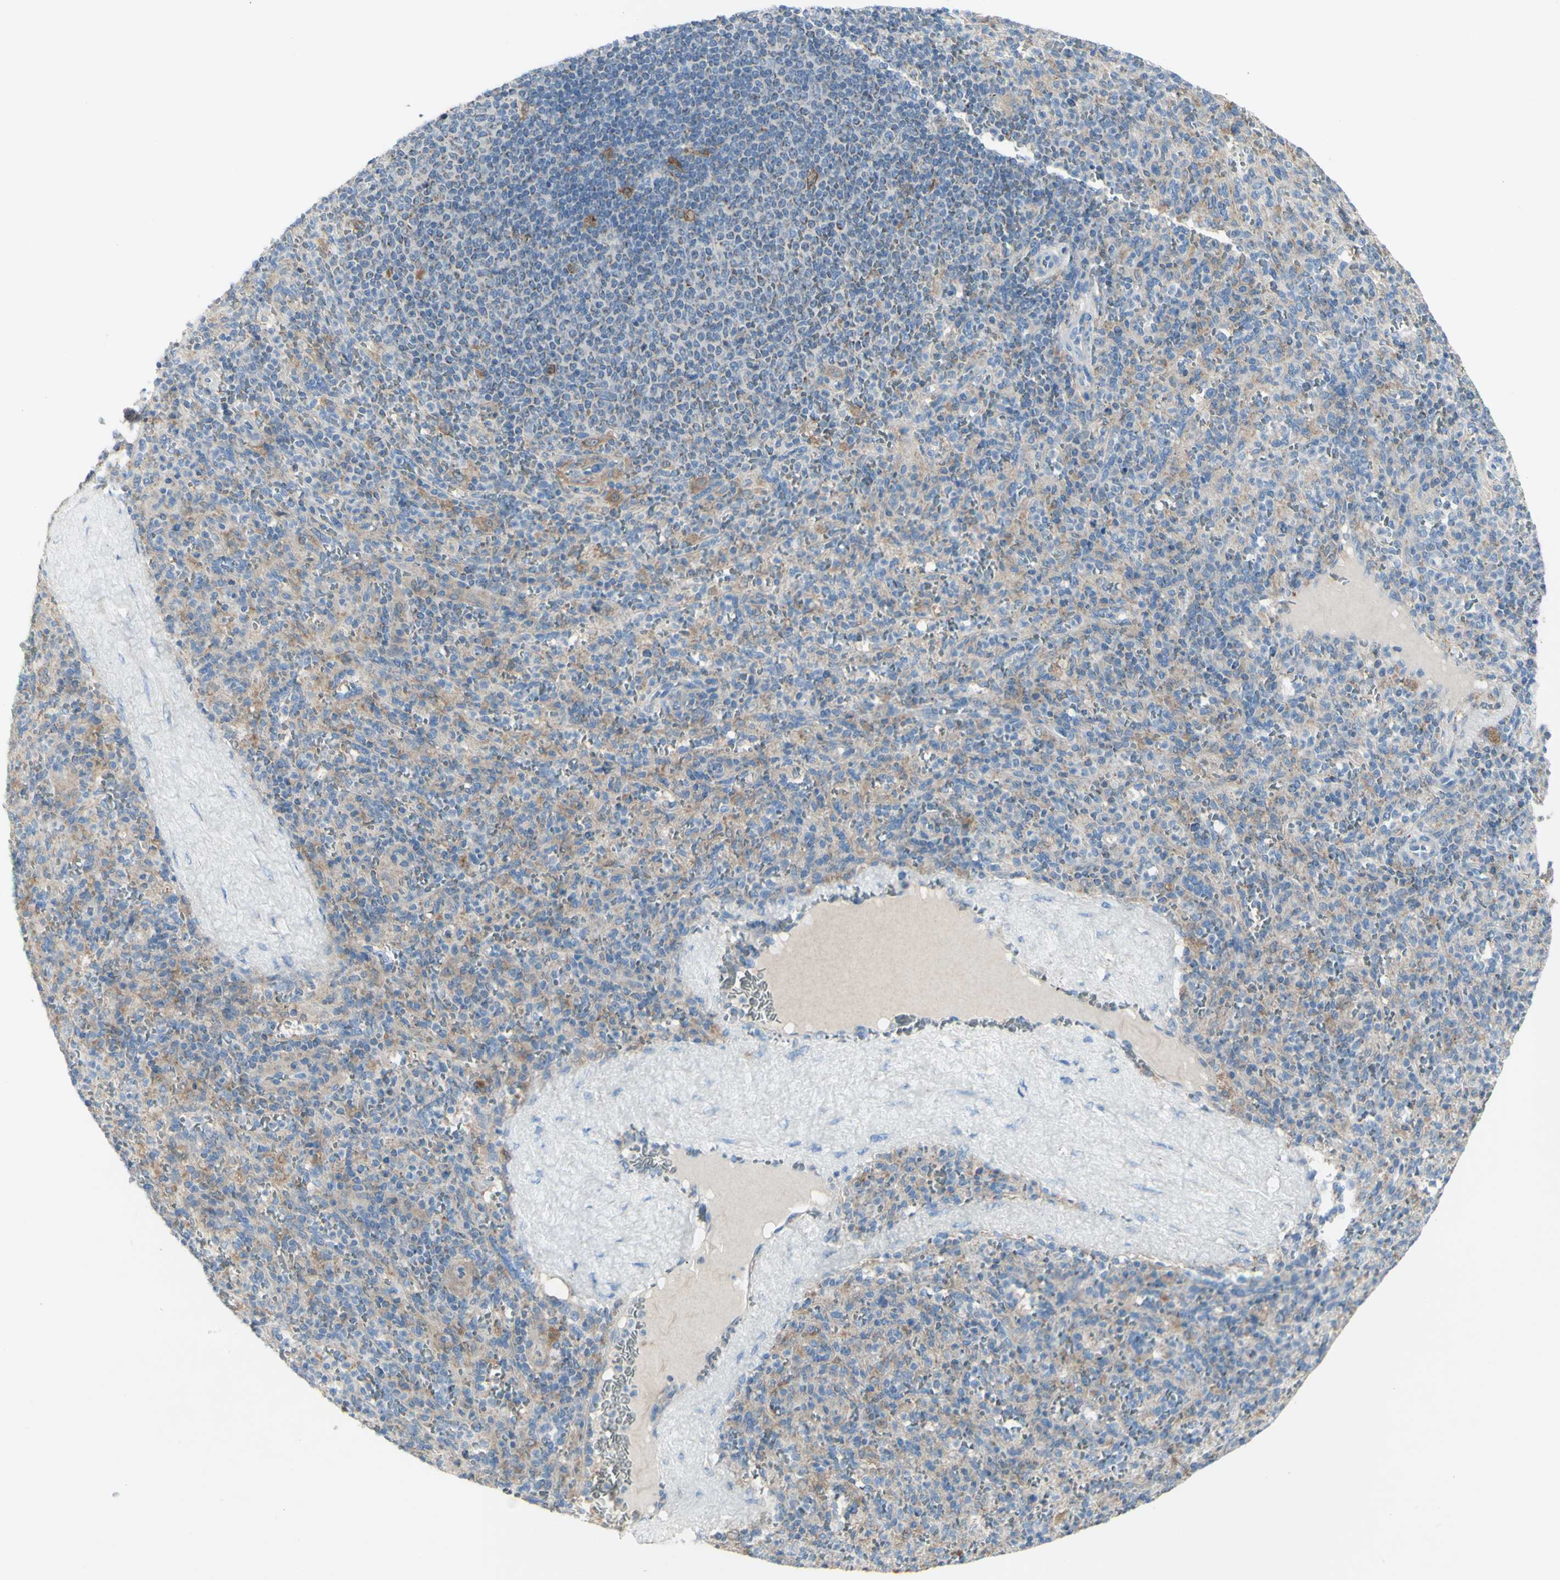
{"staining": {"intensity": "weak", "quantity": "<25%", "location": "cytoplasmic/membranous"}, "tissue": "spleen", "cell_type": "Cells in red pulp", "image_type": "normal", "snomed": [{"axis": "morphology", "description": "Normal tissue, NOS"}, {"axis": "topography", "description": "Spleen"}], "caption": "Immunohistochemistry (IHC) of normal human spleen displays no expression in cells in red pulp.", "gene": "CNTNAP1", "patient": {"sex": "male", "age": 36}}